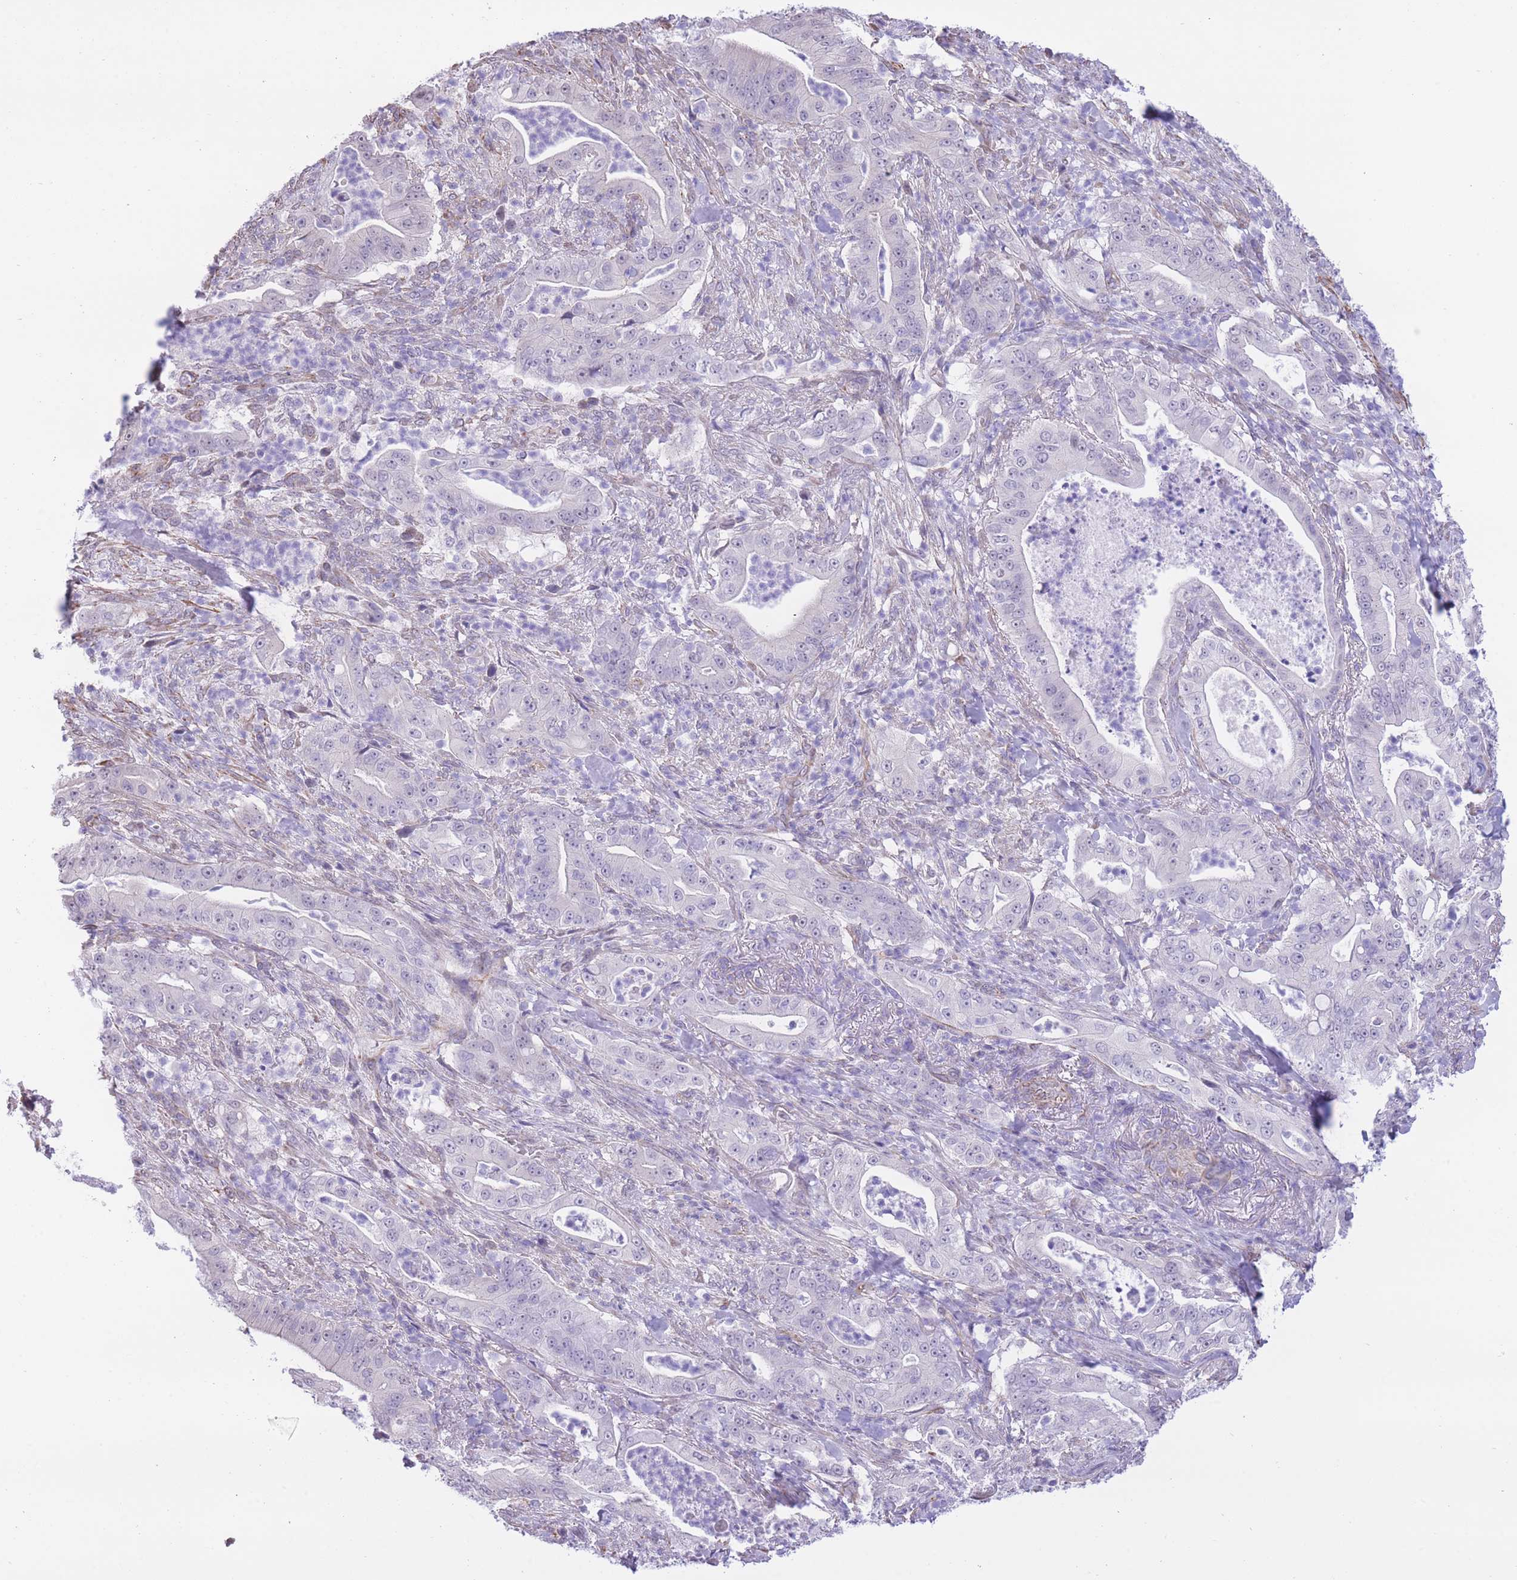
{"staining": {"intensity": "negative", "quantity": "none", "location": "none"}, "tissue": "pancreatic cancer", "cell_type": "Tumor cells", "image_type": "cancer", "snomed": [{"axis": "morphology", "description": "Adenocarcinoma, NOS"}, {"axis": "topography", "description": "Pancreas"}], "caption": "Pancreatic cancer (adenocarcinoma) was stained to show a protein in brown. There is no significant expression in tumor cells. (Brightfield microscopy of DAB immunohistochemistry at high magnification).", "gene": "PSG8", "patient": {"sex": "male", "age": 71}}